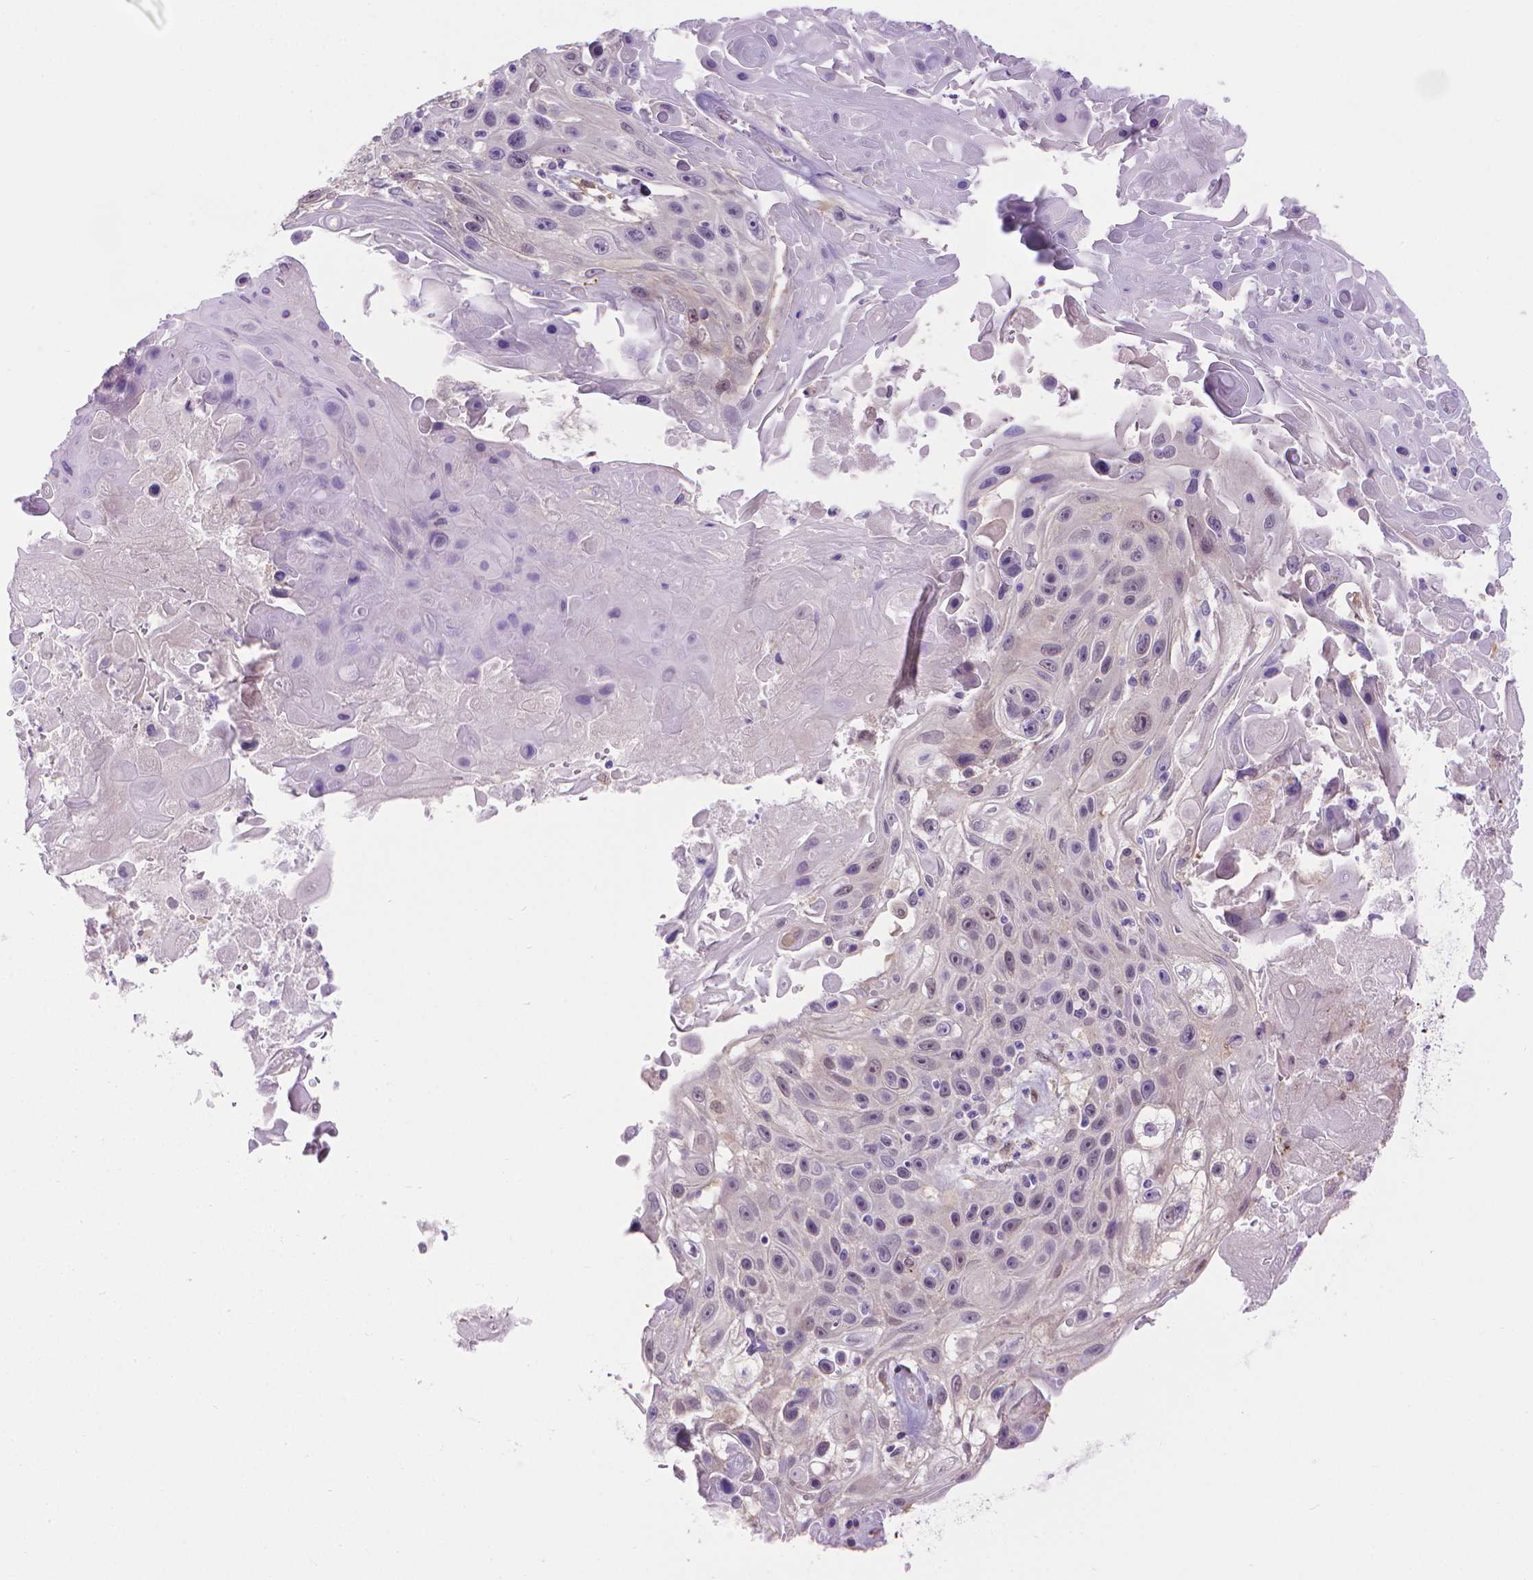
{"staining": {"intensity": "negative", "quantity": "none", "location": "none"}, "tissue": "skin cancer", "cell_type": "Tumor cells", "image_type": "cancer", "snomed": [{"axis": "morphology", "description": "Squamous cell carcinoma, NOS"}, {"axis": "topography", "description": "Skin"}], "caption": "High power microscopy photomicrograph of an immunohistochemistry micrograph of skin cancer, revealing no significant positivity in tumor cells. (DAB (3,3'-diaminobenzidine) IHC, high magnification).", "gene": "CLIC4", "patient": {"sex": "male", "age": 82}}